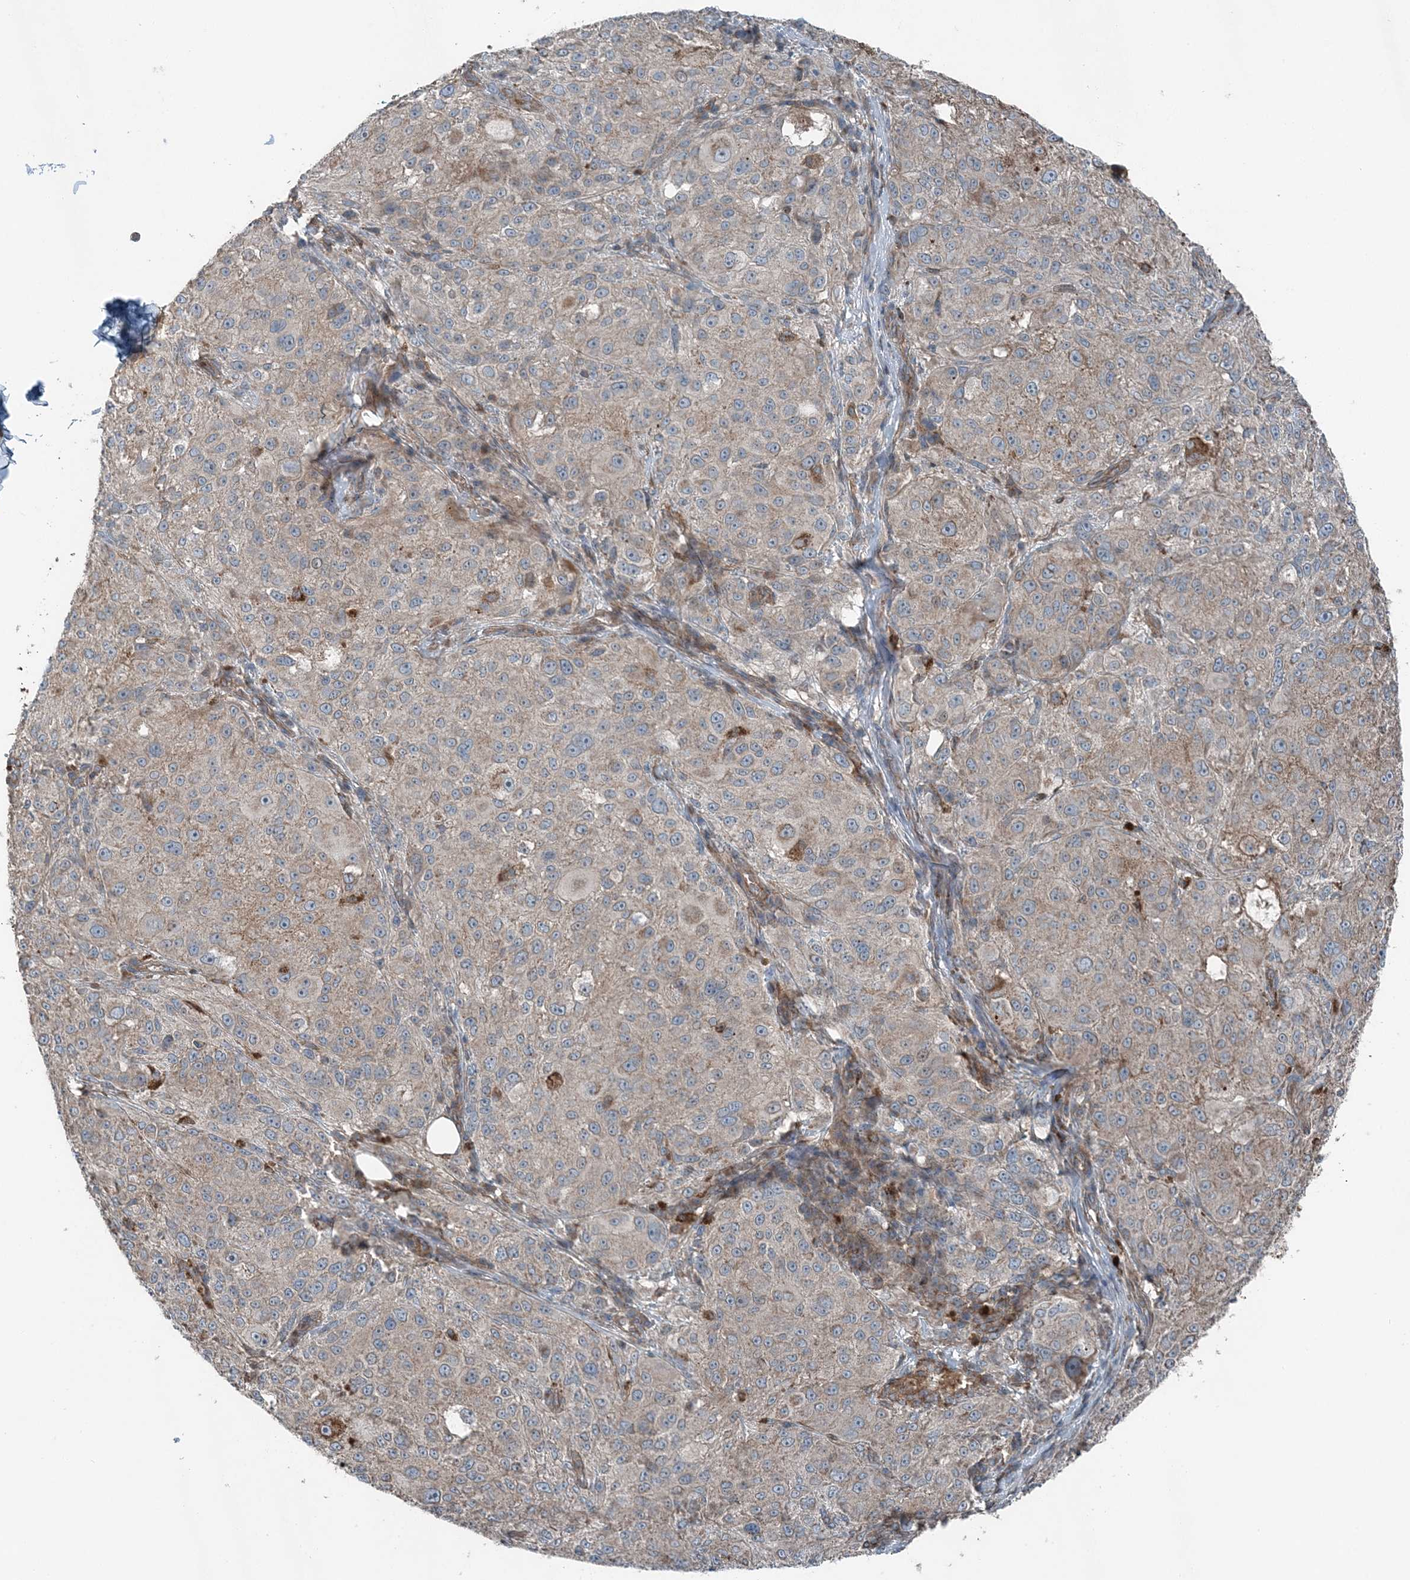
{"staining": {"intensity": "negative", "quantity": "none", "location": "none"}, "tissue": "melanoma", "cell_type": "Tumor cells", "image_type": "cancer", "snomed": [{"axis": "morphology", "description": "Necrosis, NOS"}, {"axis": "morphology", "description": "Malignant melanoma, NOS"}, {"axis": "topography", "description": "Skin"}], "caption": "The micrograph shows no staining of tumor cells in malignant melanoma.", "gene": "KY", "patient": {"sex": "female", "age": 87}}